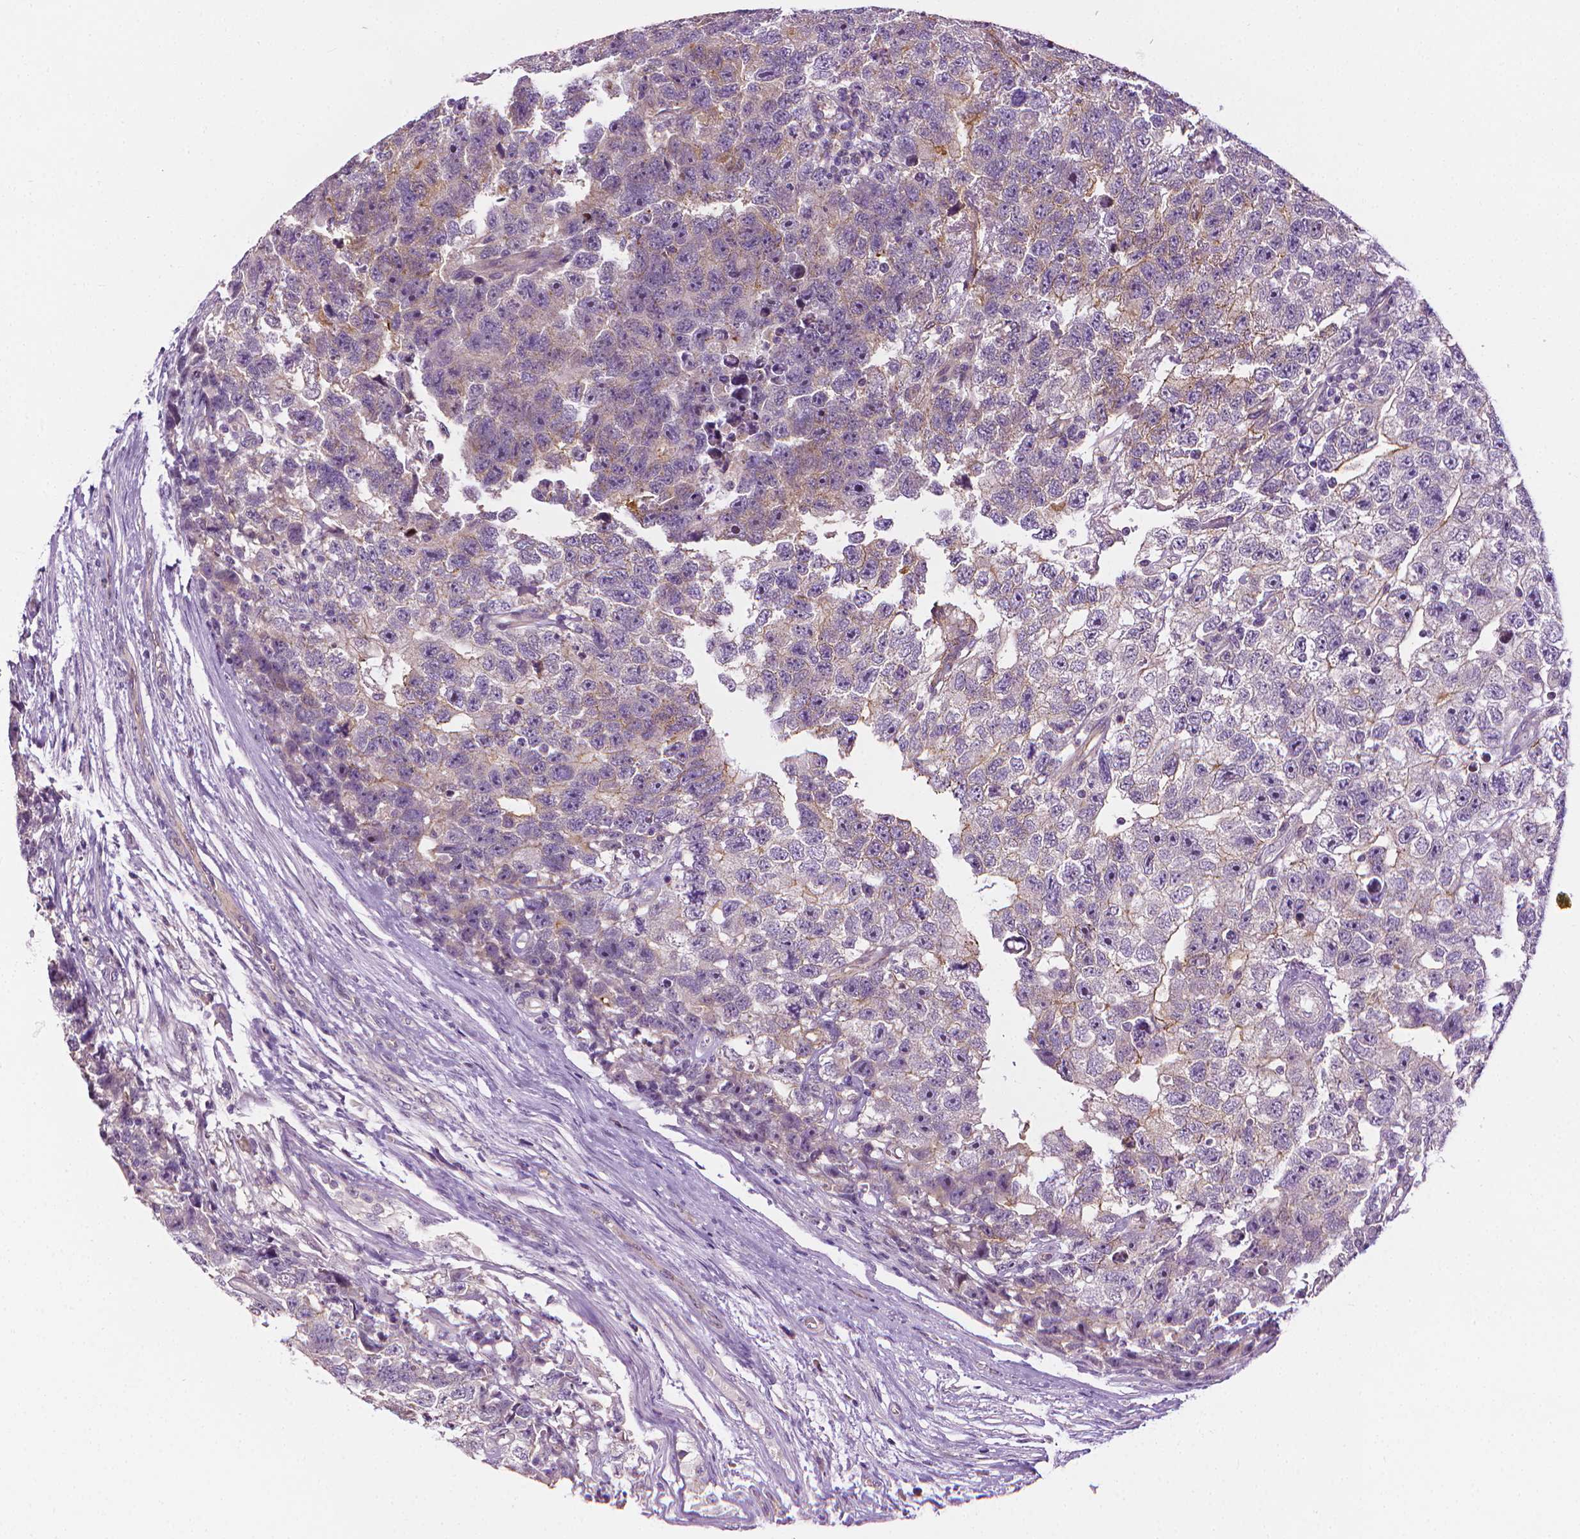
{"staining": {"intensity": "negative", "quantity": "none", "location": "none"}, "tissue": "testis cancer", "cell_type": "Tumor cells", "image_type": "cancer", "snomed": [{"axis": "morphology", "description": "Carcinoma, Embryonal, NOS"}, {"axis": "topography", "description": "Testis"}], "caption": "DAB immunohistochemical staining of human testis cancer reveals no significant staining in tumor cells.", "gene": "MCOLN3", "patient": {"sex": "male", "age": 22}}